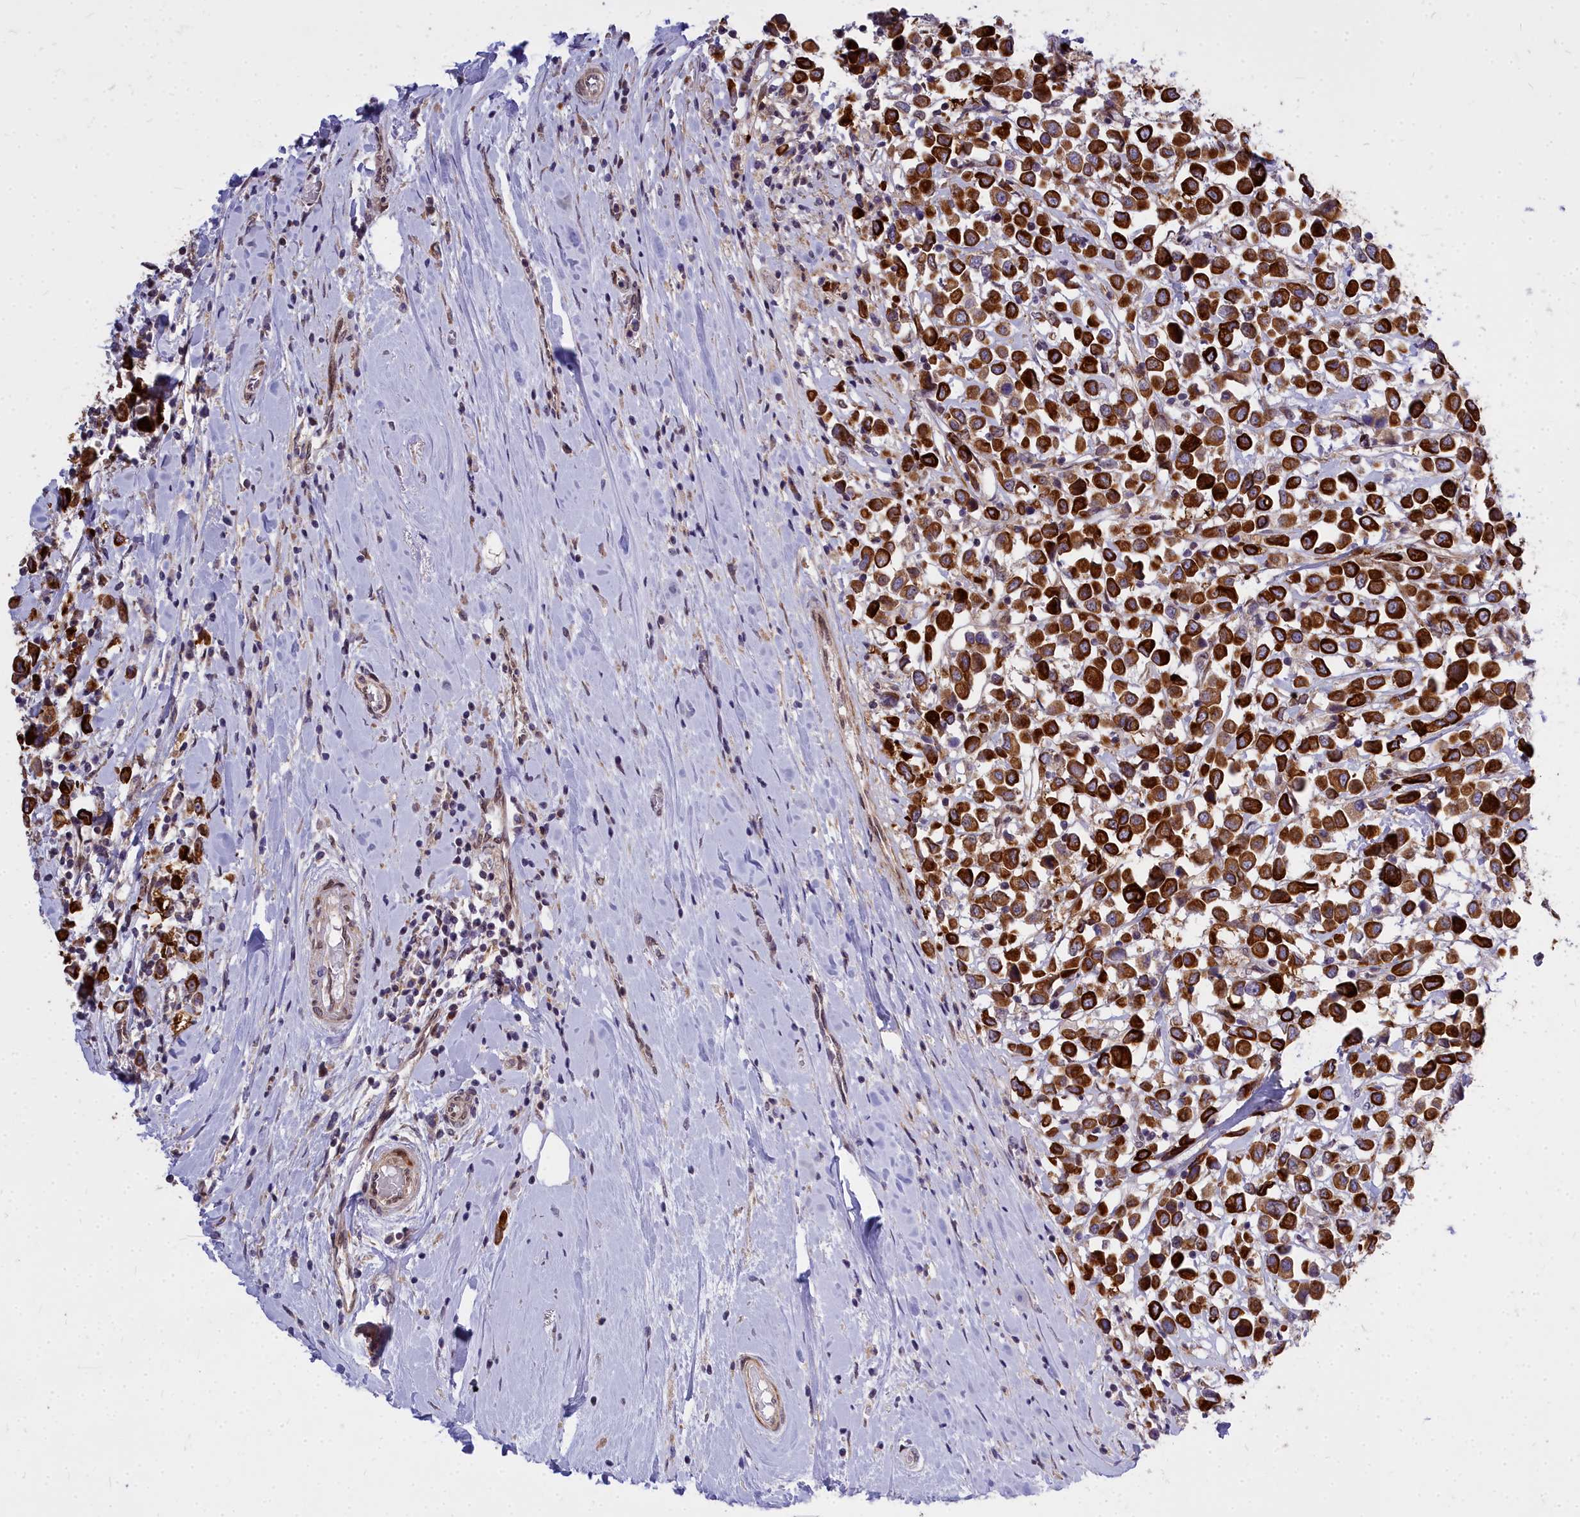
{"staining": {"intensity": "strong", "quantity": ">75%", "location": "cytoplasmic/membranous"}, "tissue": "breast cancer", "cell_type": "Tumor cells", "image_type": "cancer", "snomed": [{"axis": "morphology", "description": "Duct carcinoma"}, {"axis": "topography", "description": "Breast"}], "caption": "Breast cancer stained with a protein marker demonstrates strong staining in tumor cells.", "gene": "ABCB8", "patient": {"sex": "female", "age": 61}}